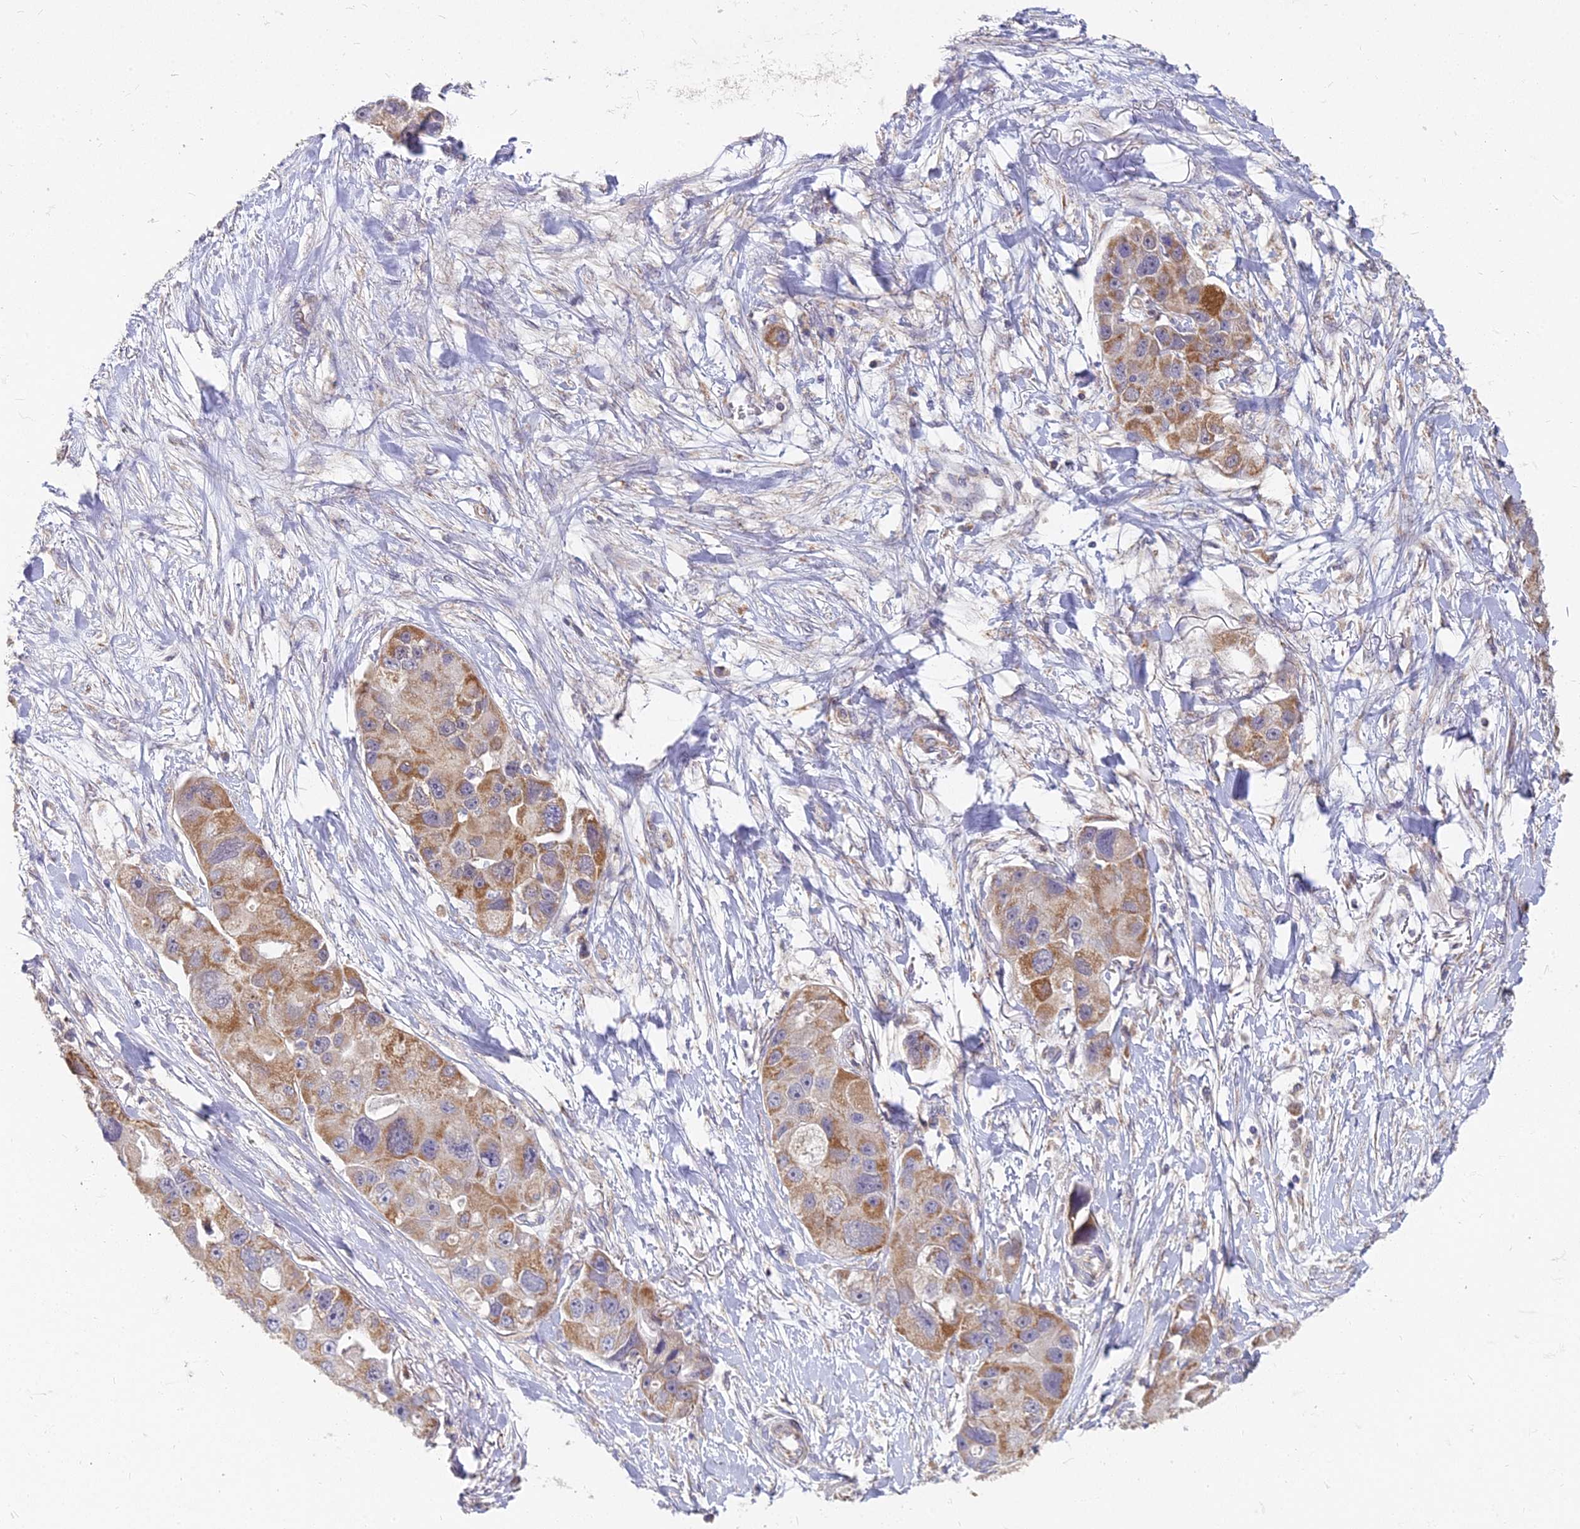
{"staining": {"intensity": "moderate", "quantity": ">75%", "location": "cytoplasmic/membranous"}, "tissue": "lung cancer", "cell_type": "Tumor cells", "image_type": "cancer", "snomed": [{"axis": "morphology", "description": "Adenocarcinoma, NOS"}, {"axis": "topography", "description": "Lung"}], "caption": "An image showing moderate cytoplasmic/membranous positivity in approximately >75% of tumor cells in adenocarcinoma (lung), as visualized by brown immunohistochemical staining.", "gene": "MICU2", "patient": {"sex": "female", "age": 54}}